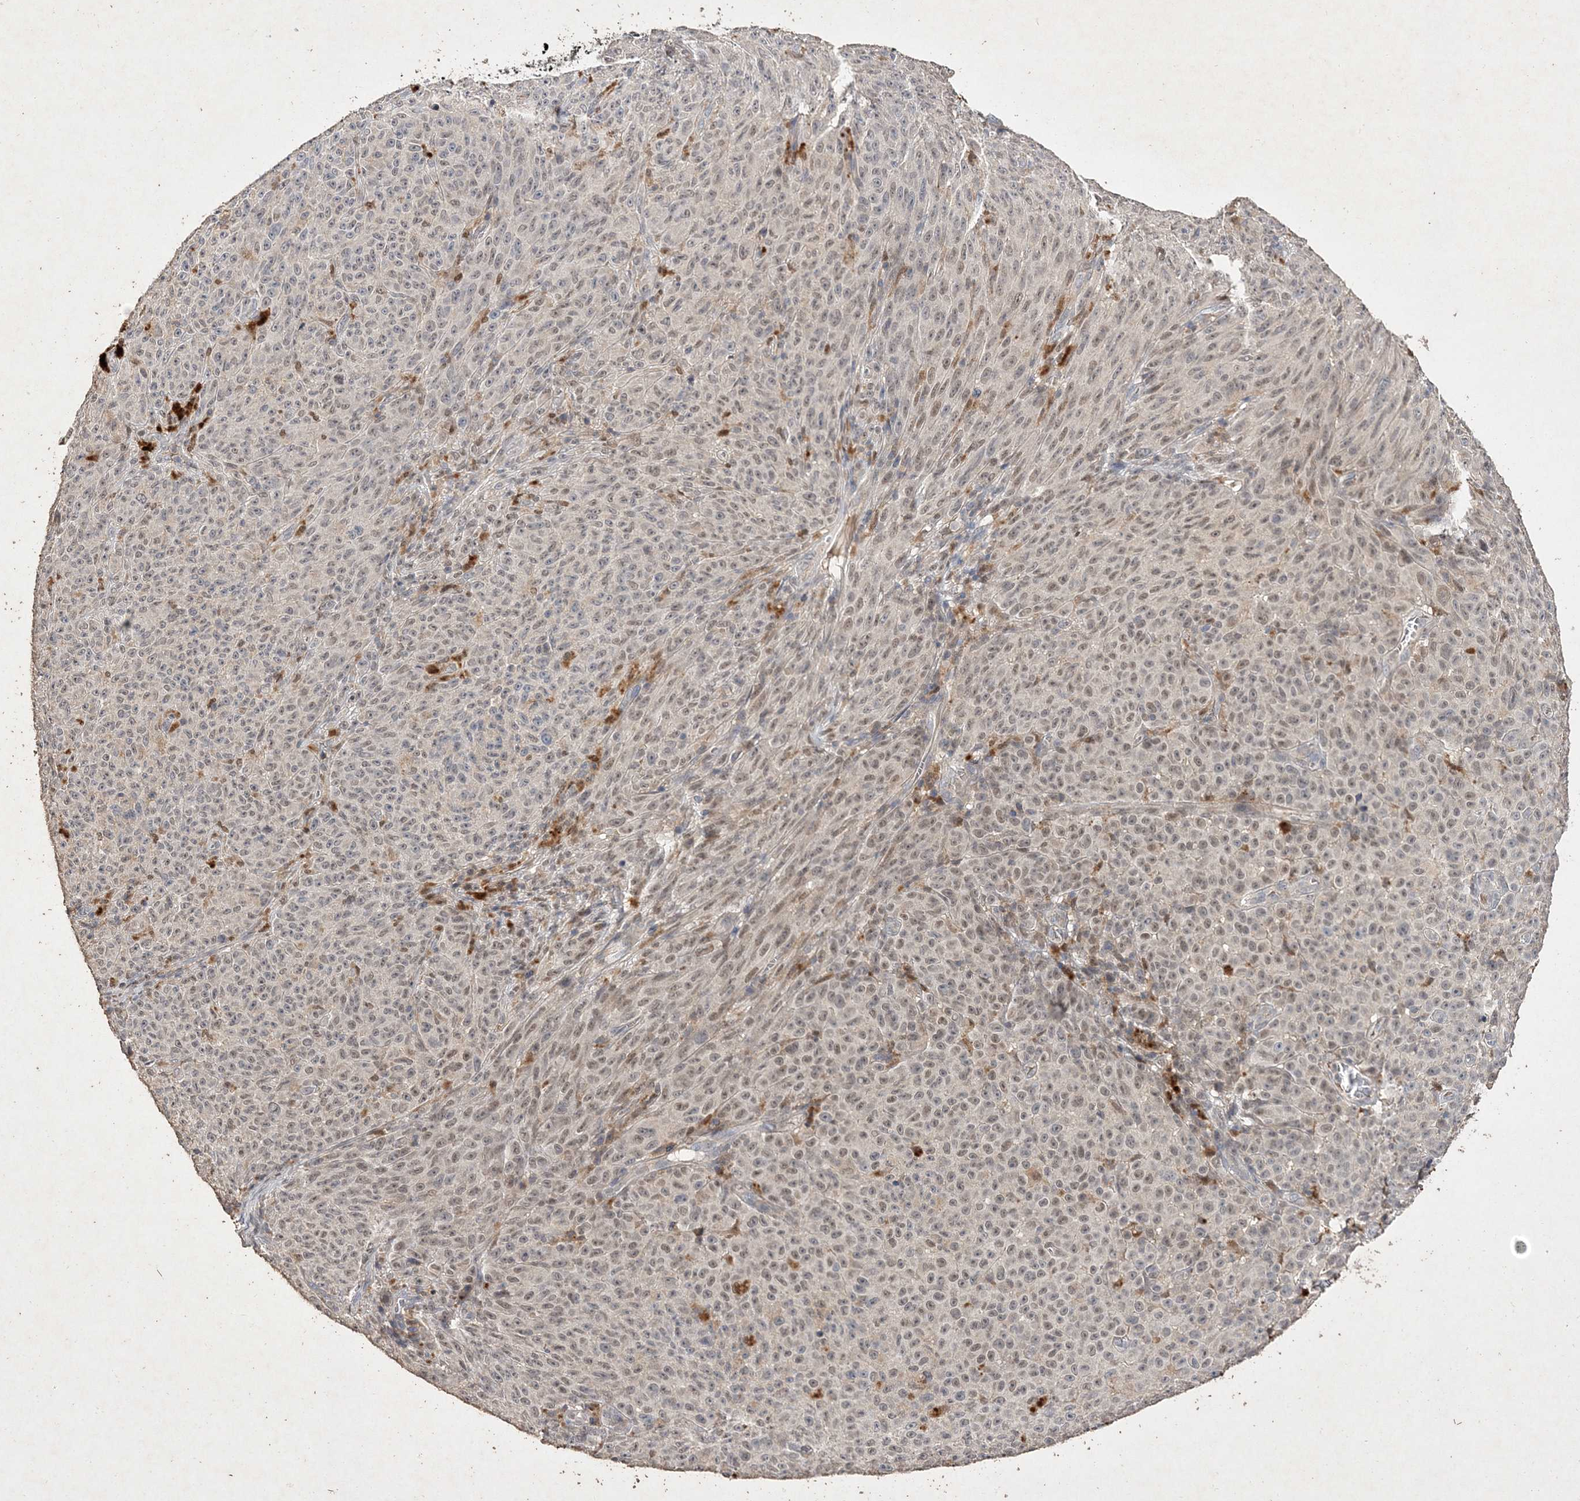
{"staining": {"intensity": "weak", "quantity": ">75%", "location": "nuclear"}, "tissue": "melanoma", "cell_type": "Tumor cells", "image_type": "cancer", "snomed": [{"axis": "morphology", "description": "Malignant melanoma, NOS"}, {"axis": "topography", "description": "Skin"}], "caption": "Malignant melanoma was stained to show a protein in brown. There is low levels of weak nuclear expression in about >75% of tumor cells.", "gene": "C3orf38", "patient": {"sex": "female", "age": 82}}